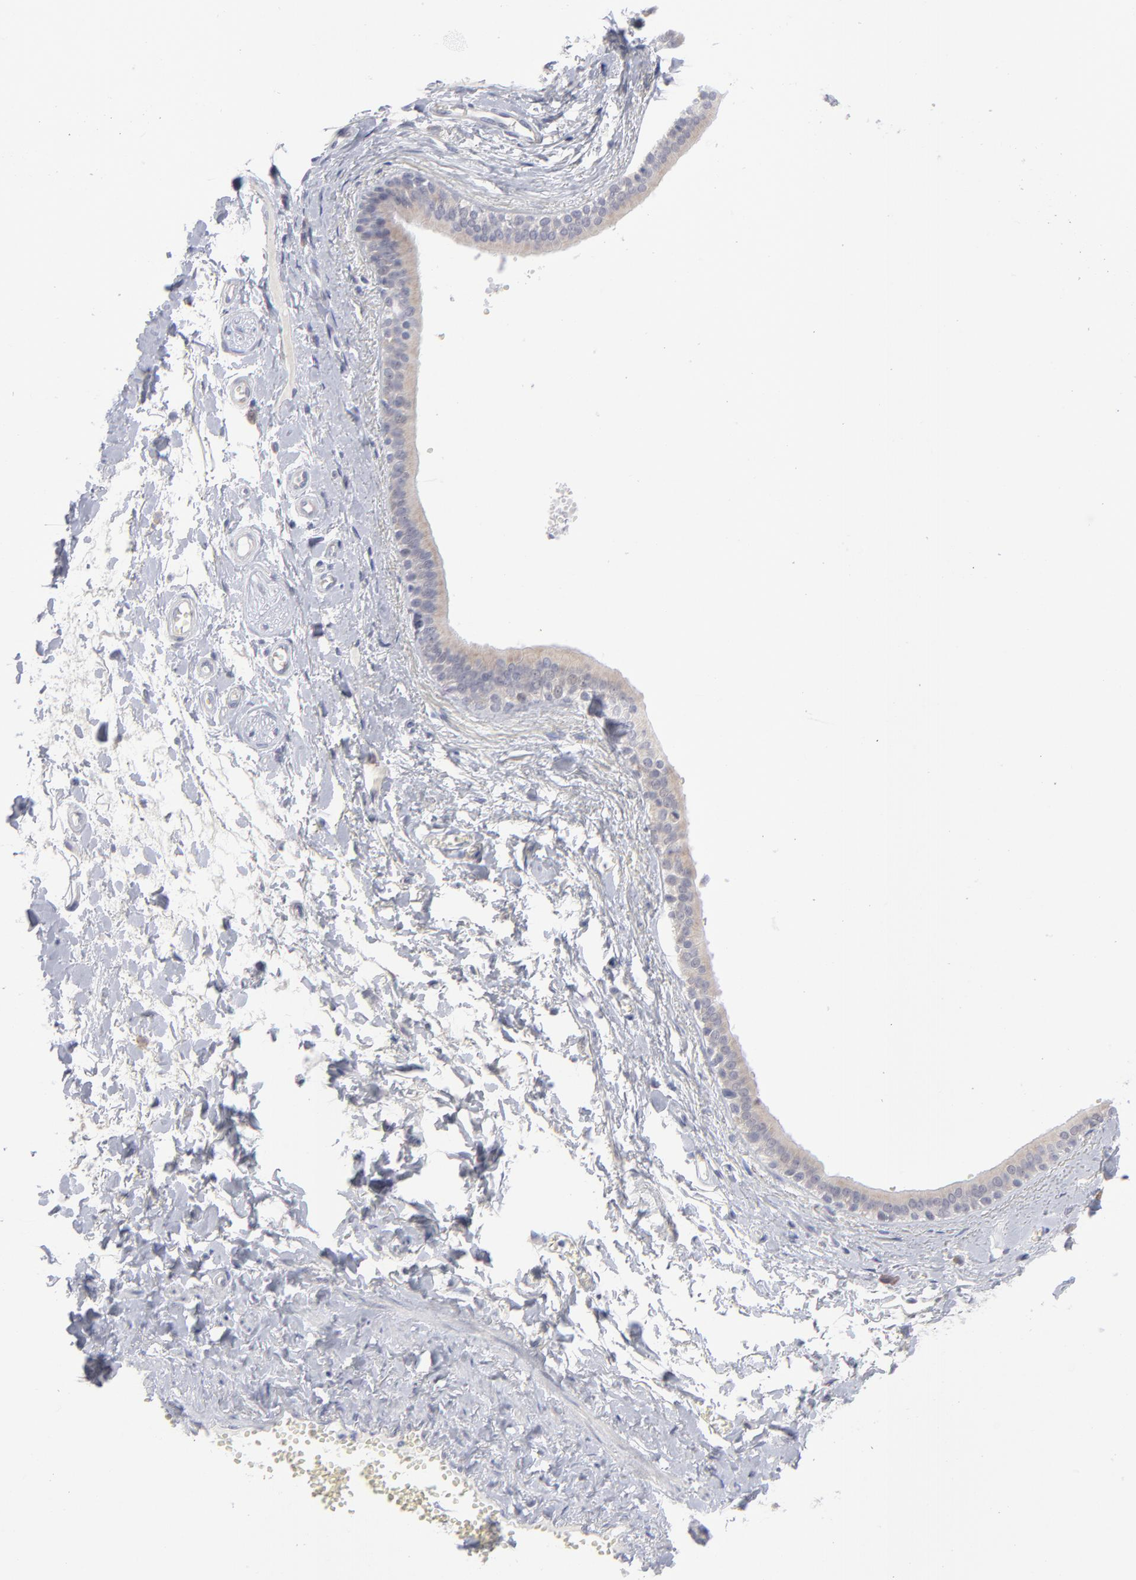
{"staining": {"intensity": "negative", "quantity": "none", "location": "none"}, "tissue": "adipose tissue", "cell_type": "Adipocytes", "image_type": "normal", "snomed": [{"axis": "morphology", "description": "Normal tissue, NOS"}, {"axis": "morphology", "description": "Inflammation, NOS"}, {"axis": "topography", "description": "Salivary gland"}, {"axis": "topography", "description": "Peripheral nerve tissue"}], "caption": "Immunohistochemistry (IHC) histopathology image of benign adipose tissue stained for a protein (brown), which shows no staining in adipocytes.", "gene": "RPS24", "patient": {"sex": "female", "age": 75}}